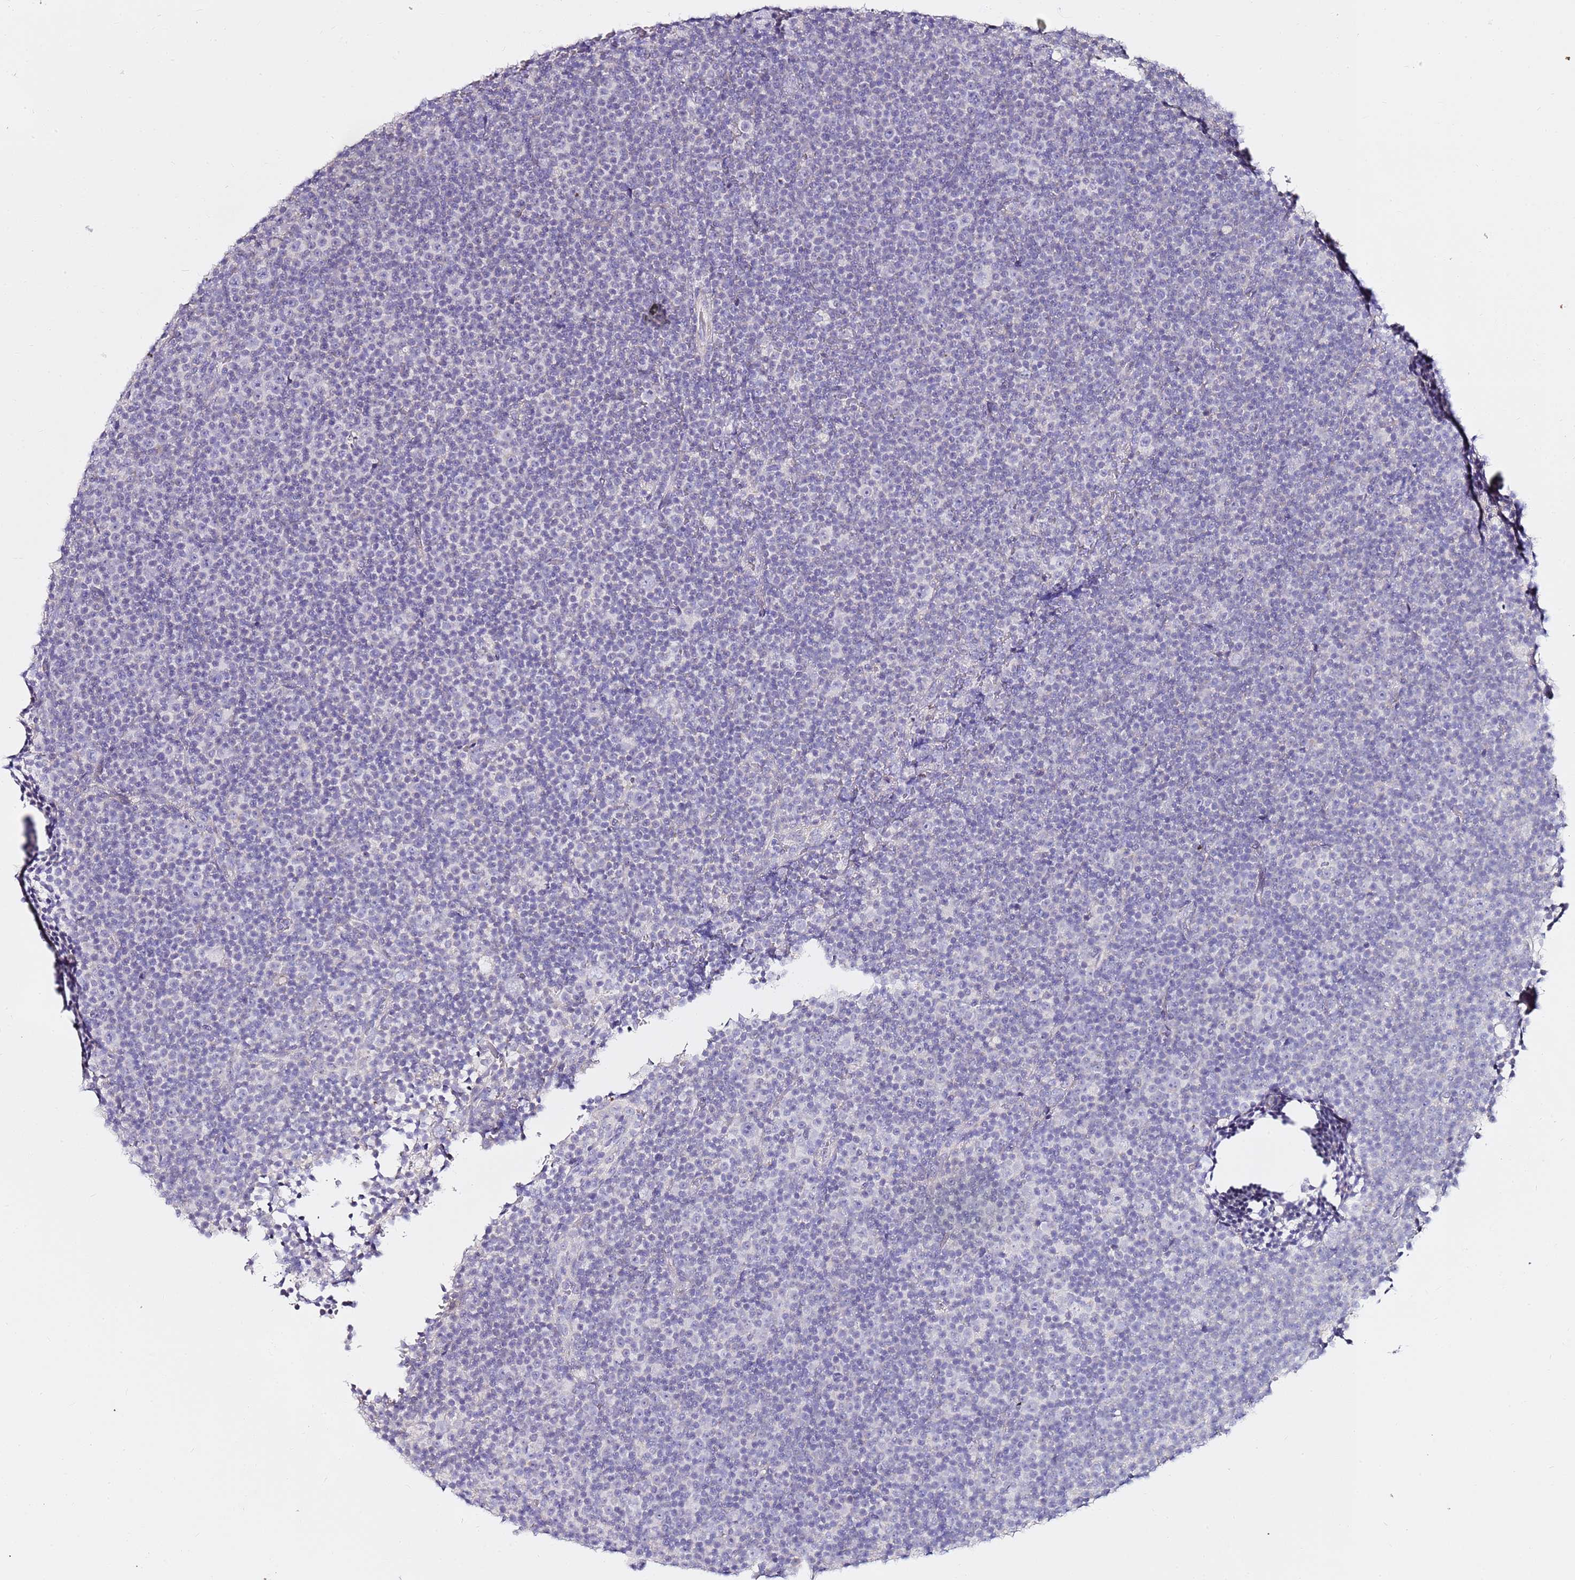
{"staining": {"intensity": "negative", "quantity": "none", "location": "none"}, "tissue": "lymphoma", "cell_type": "Tumor cells", "image_type": "cancer", "snomed": [{"axis": "morphology", "description": "Malignant lymphoma, non-Hodgkin's type, Low grade"}, {"axis": "topography", "description": "Lymph node"}], "caption": "The micrograph shows no staining of tumor cells in malignant lymphoma, non-Hodgkin's type (low-grade).", "gene": "MYBPC3", "patient": {"sex": "female", "age": 67}}